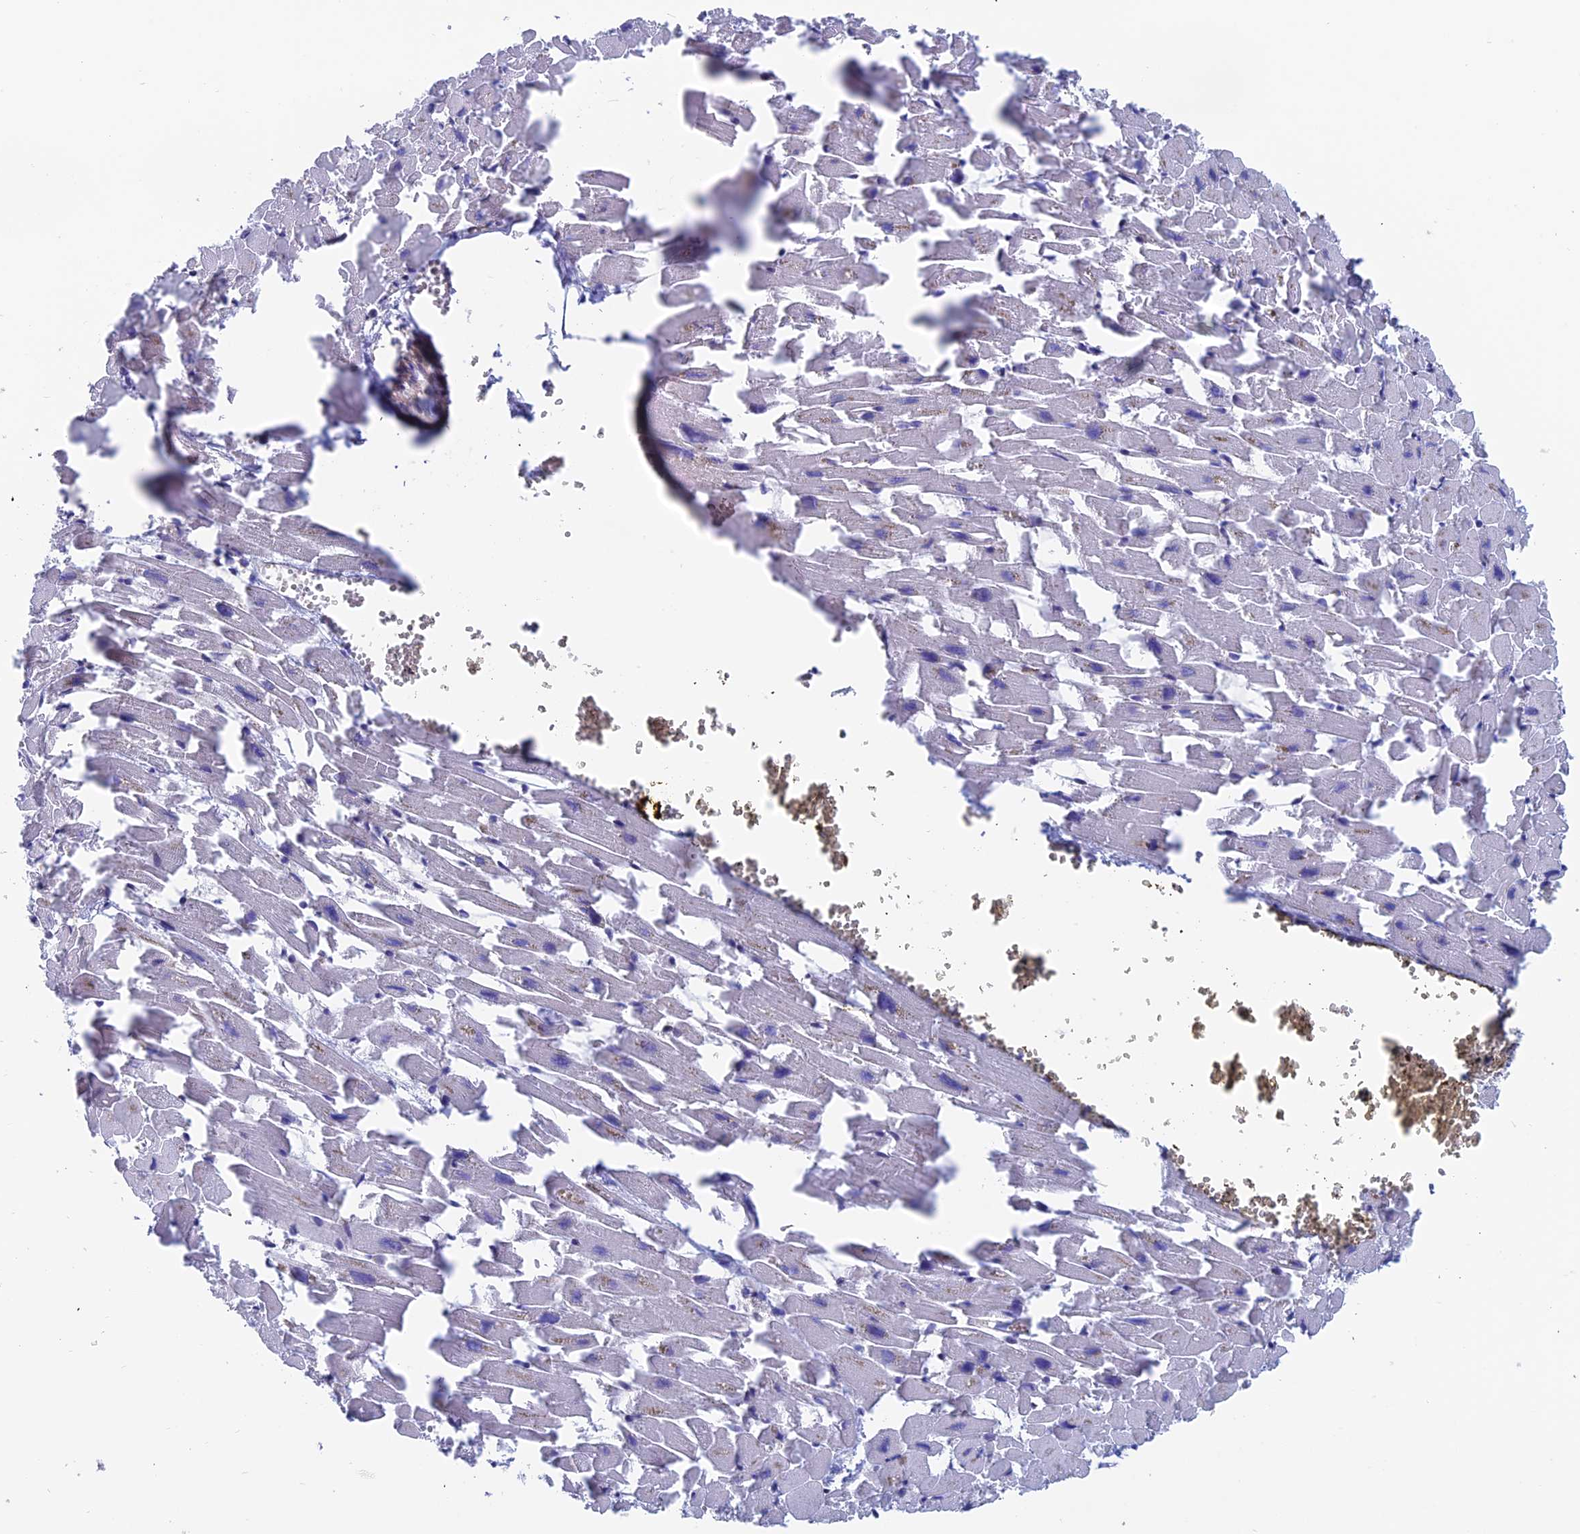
{"staining": {"intensity": "moderate", "quantity": "<25%", "location": "cytoplasmic/membranous"}, "tissue": "heart muscle", "cell_type": "Cardiomyocytes", "image_type": "normal", "snomed": [{"axis": "morphology", "description": "Normal tissue, NOS"}, {"axis": "topography", "description": "Heart"}], "caption": "Immunohistochemistry (IHC) histopathology image of normal heart muscle: human heart muscle stained using immunohistochemistry (IHC) exhibits low levels of moderate protein expression localized specifically in the cytoplasmic/membranous of cardiomyocytes, appearing as a cytoplasmic/membranous brown color.", "gene": "IGBP1", "patient": {"sex": "female", "age": 64}}